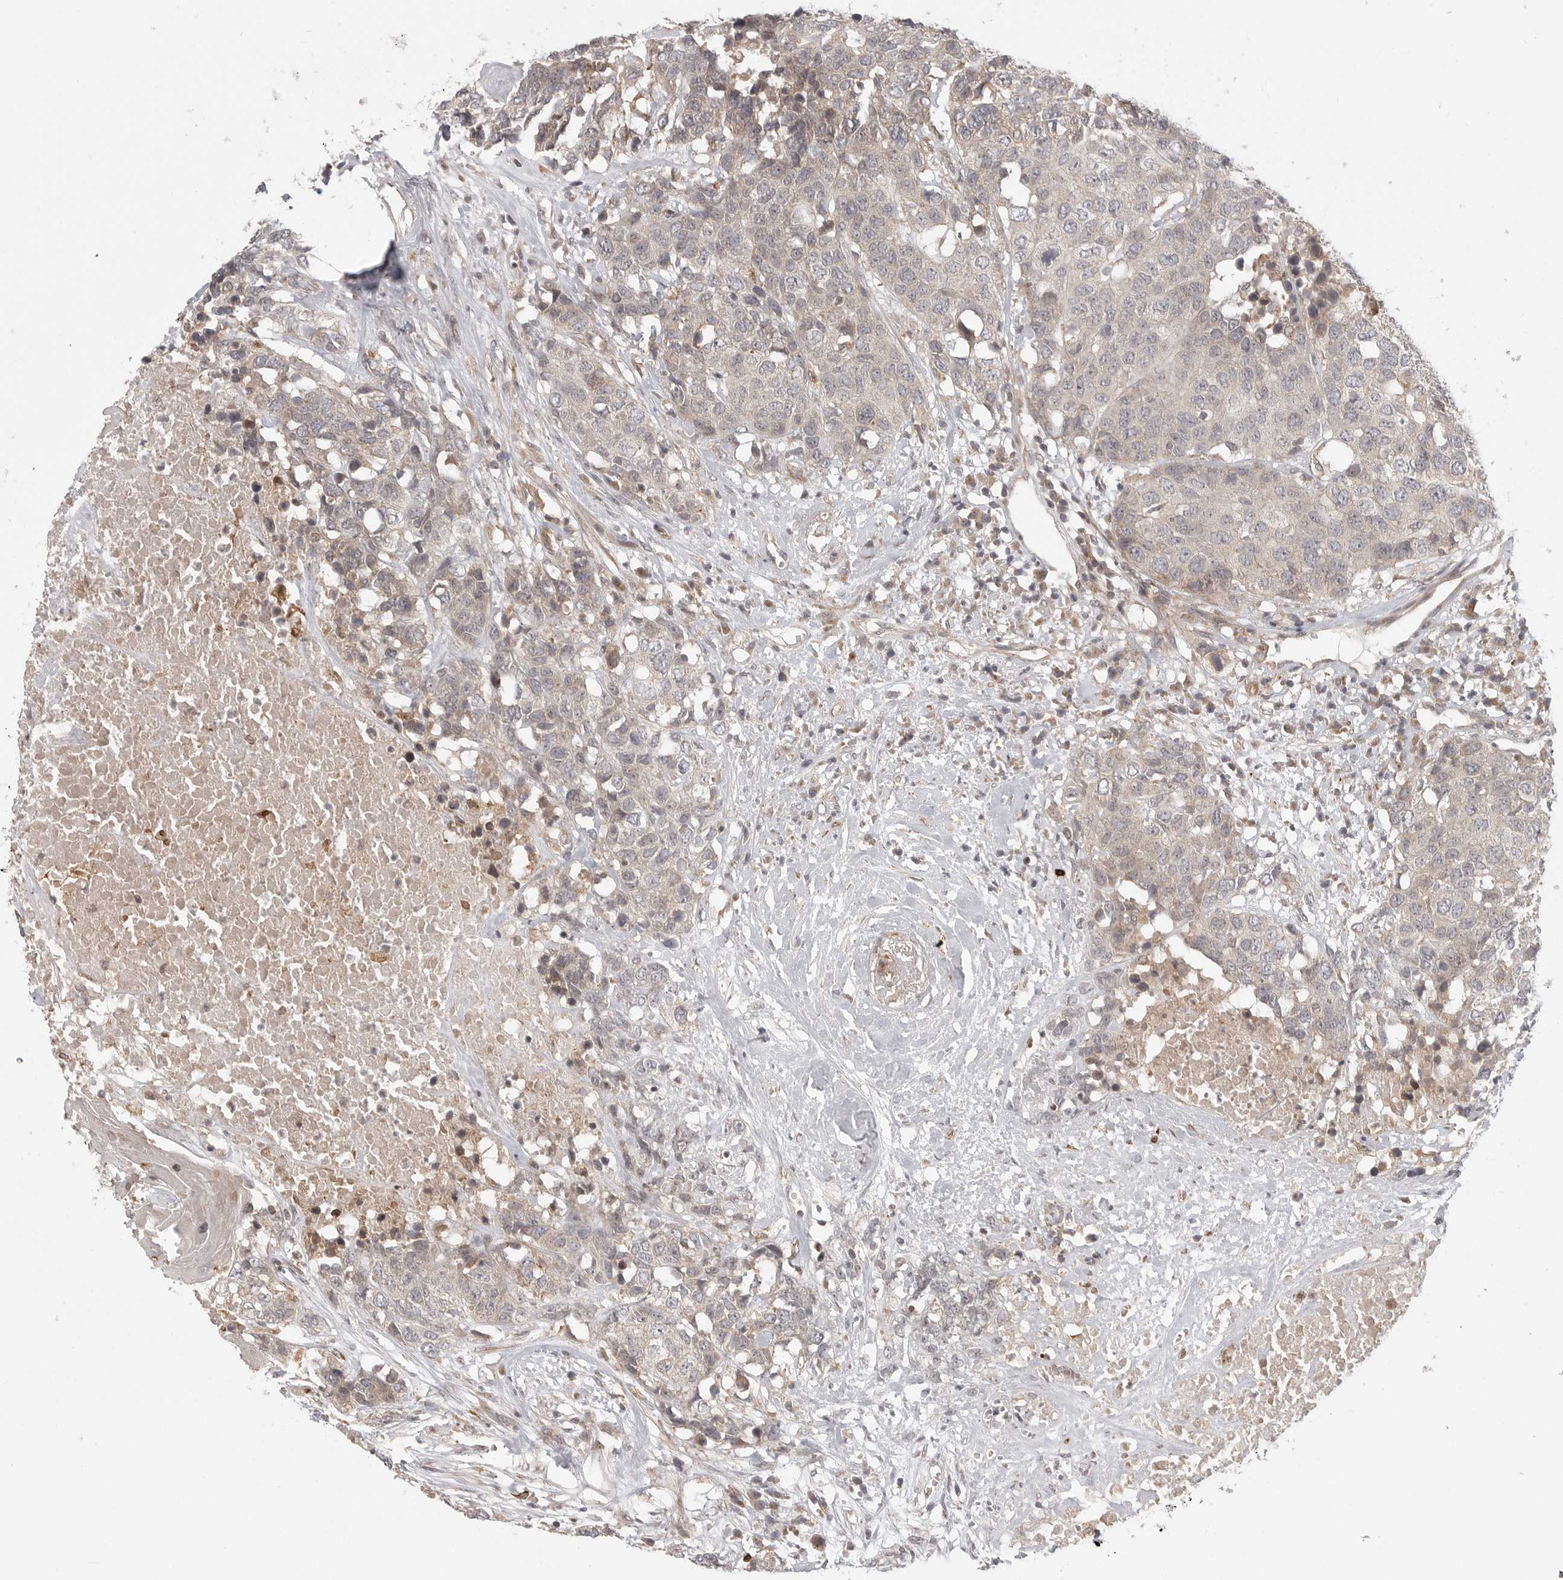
{"staining": {"intensity": "negative", "quantity": "none", "location": "none"}, "tissue": "head and neck cancer", "cell_type": "Tumor cells", "image_type": "cancer", "snomed": [{"axis": "morphology", "description": "Squamous cell carcinoma, NOS"}, {"axis": "topography", "description": "Head-Neck"}], "caption": "This is an immunohistochemistry (IHC) micrograph of human head and neck cancer (squamous cell carcinoma). There is no positivity in tumor cells.", "gene": "CCPG1", "patient": {"sex": "male", "age": 66}}